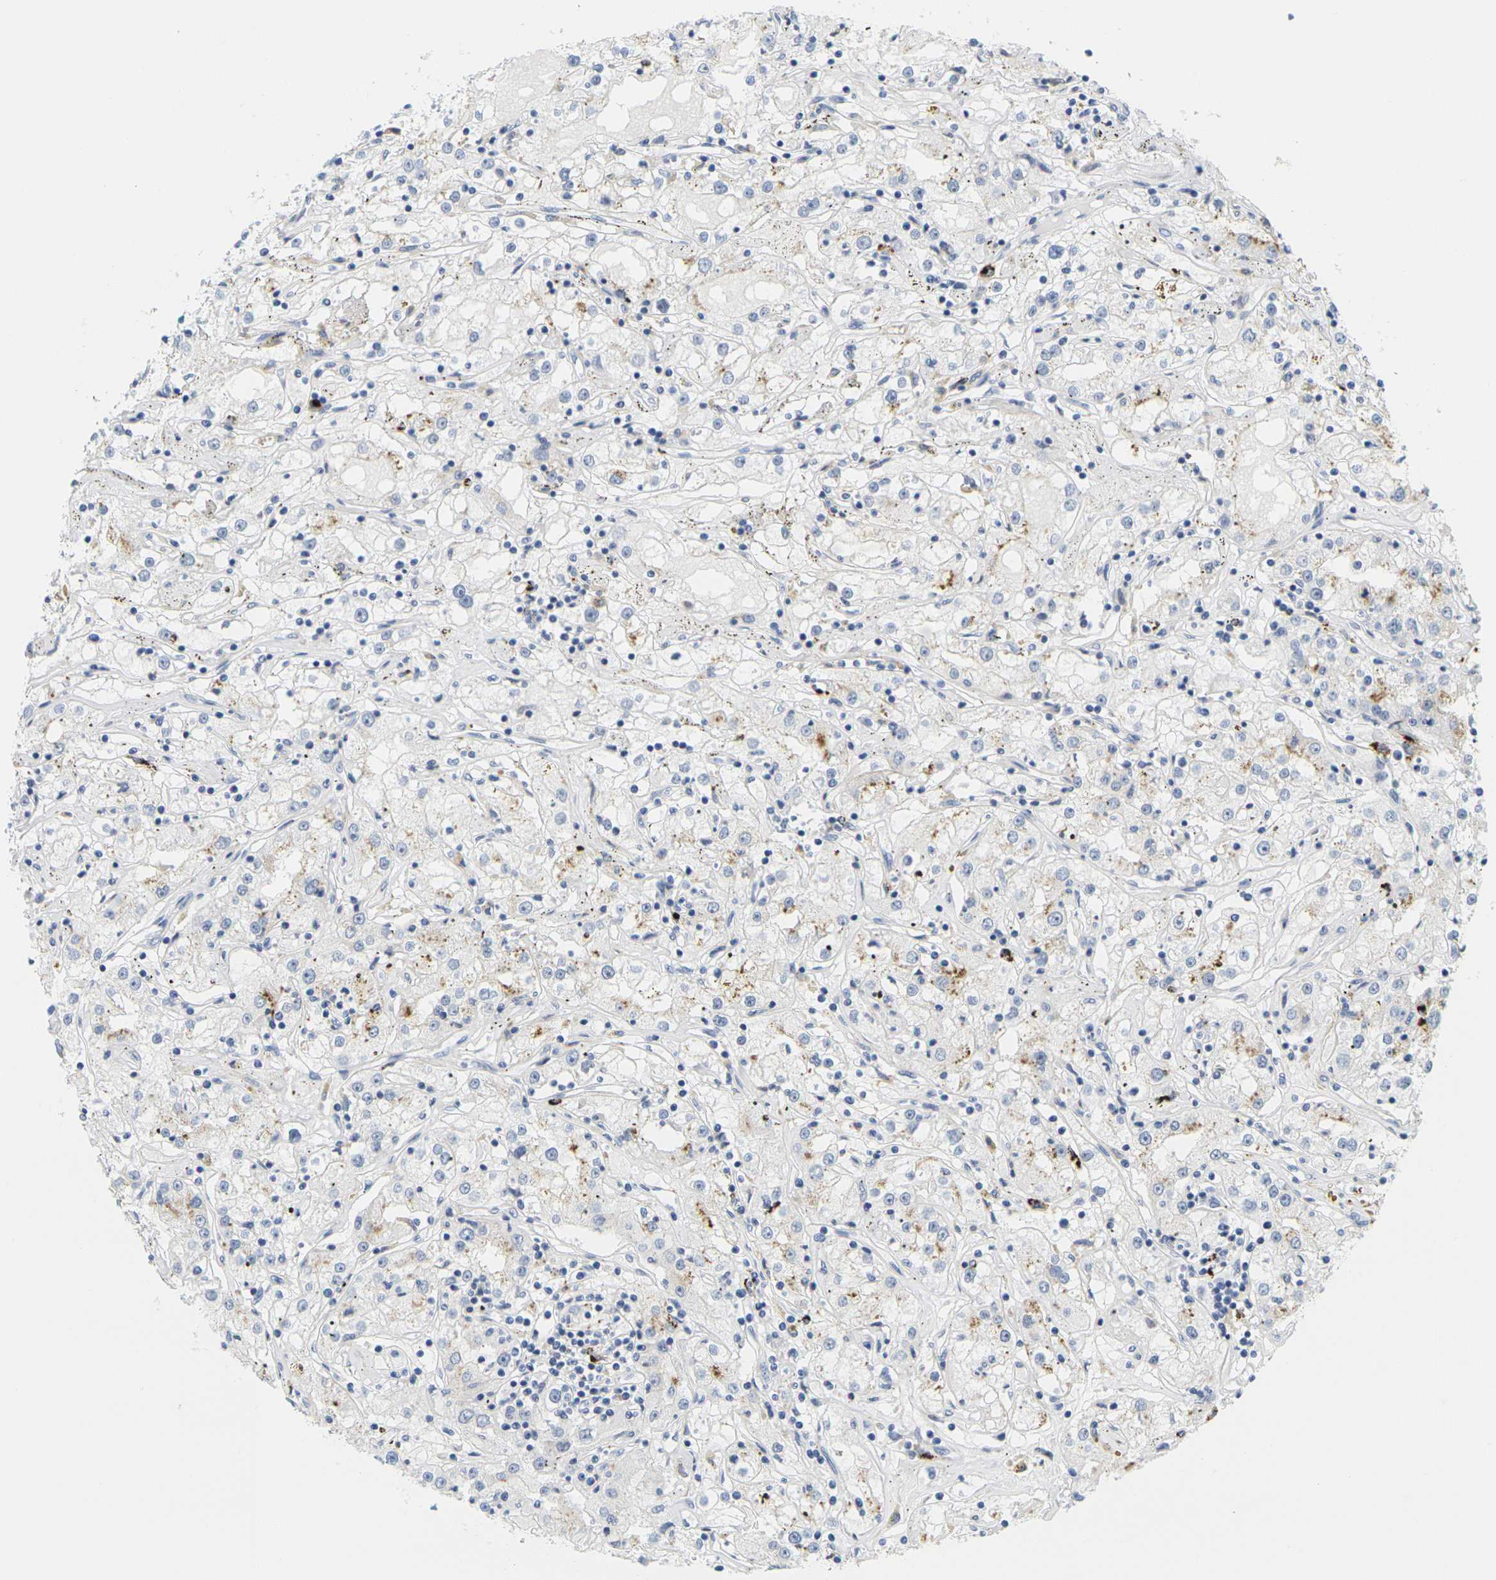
{"staining": {"intensity": "weak", "quantity": "<25%", "location": "cytoplasmic/membranous"}, "tissue": "renal cancer", "cell_type": "Tumor cells", "image_type": "cancer", "snomed": [{"axis": "morphology", "description": "Adenocarcinoma, NOS"}, {"axis": "topography", "description": "Kidney"}], "caption": "Immunohistochemistry (IHC) micrograph of renal cancer (adenocarcinoma) stained for a protein (brown), which exhibits no staining in tumor cells.", "gene": "HLA-DOB", "patient": {"sex": "male", "age": 56}}